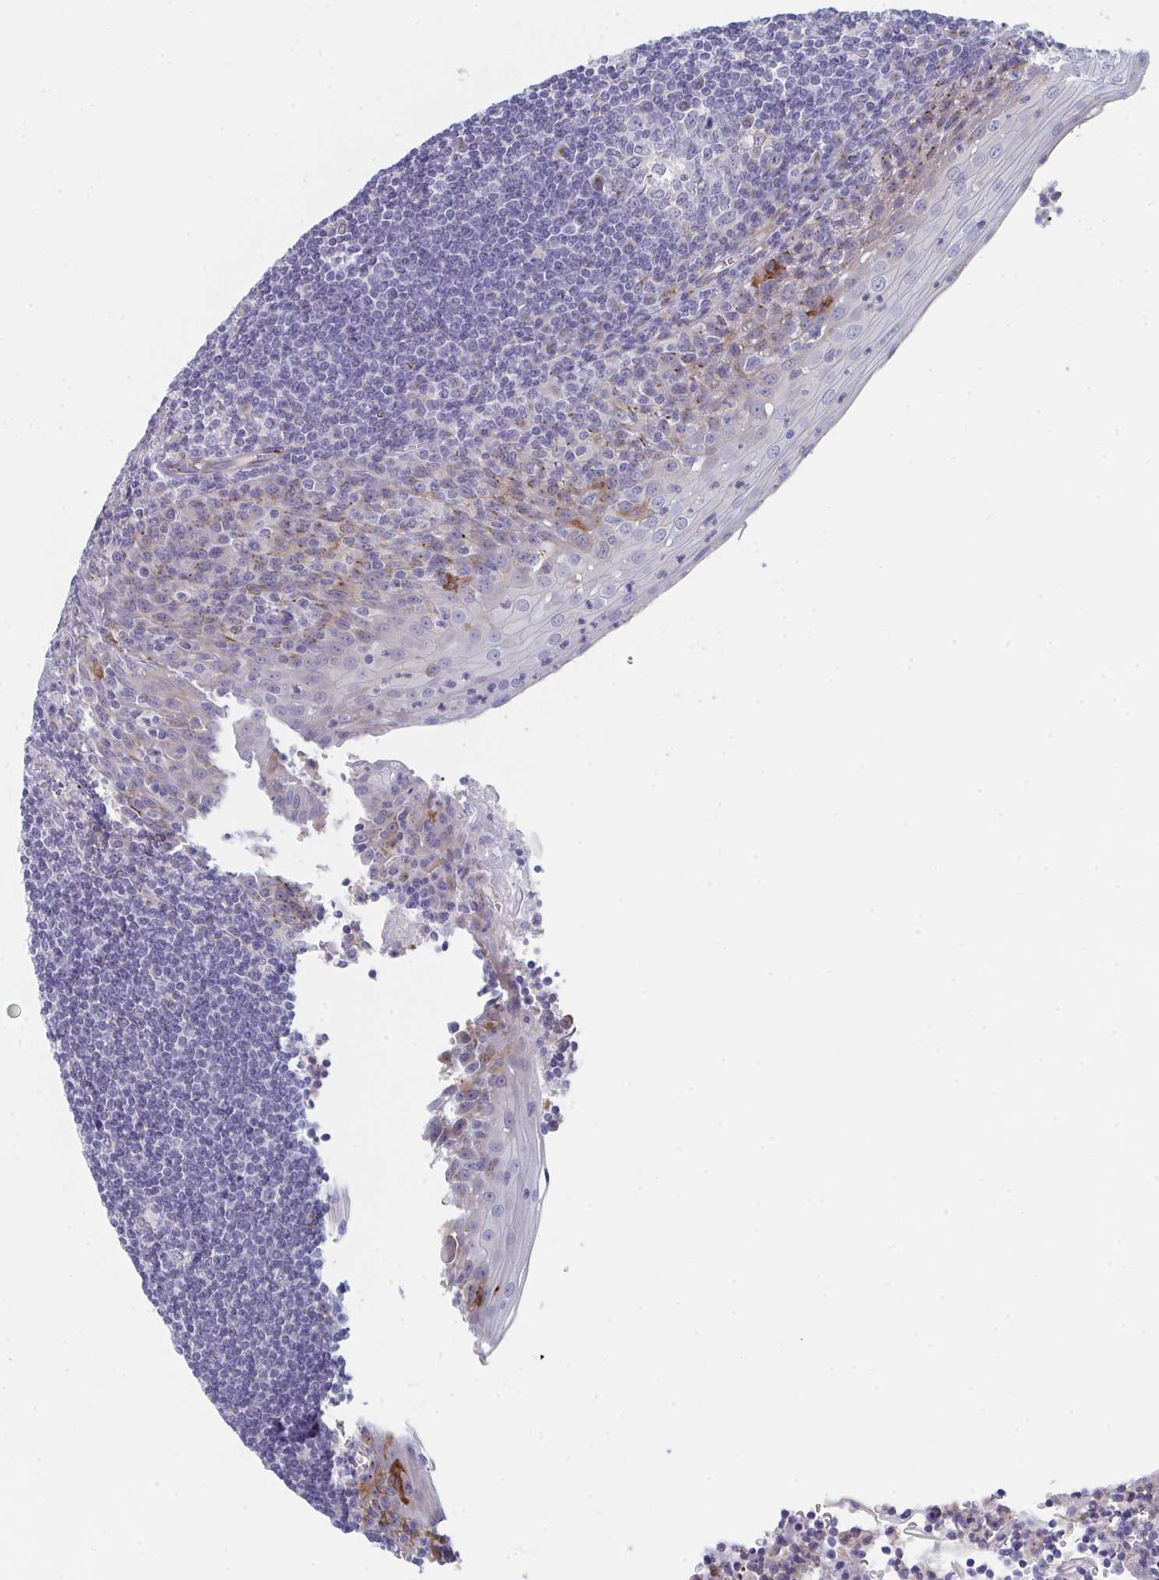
{"staining": {"intensity": "negative", "quantity": "none", "location": "none"}, "tissue": "tonsil", "cell_type": "Germinal center cells", "image_type": "normal", "snomed": [{"axis": "morphology", "description": "Normal tissue, NOS"}, {"axis": "topography", "description": "Tonsil"}], "caption": "A high-resolution photomicrograph shows immunohistochemistry (IHC) staining of normal tonsil, which shows no significant staining in germinal center cells.", "gene": "PSMG1", "patient": {"sex": "male", "age": 27}}